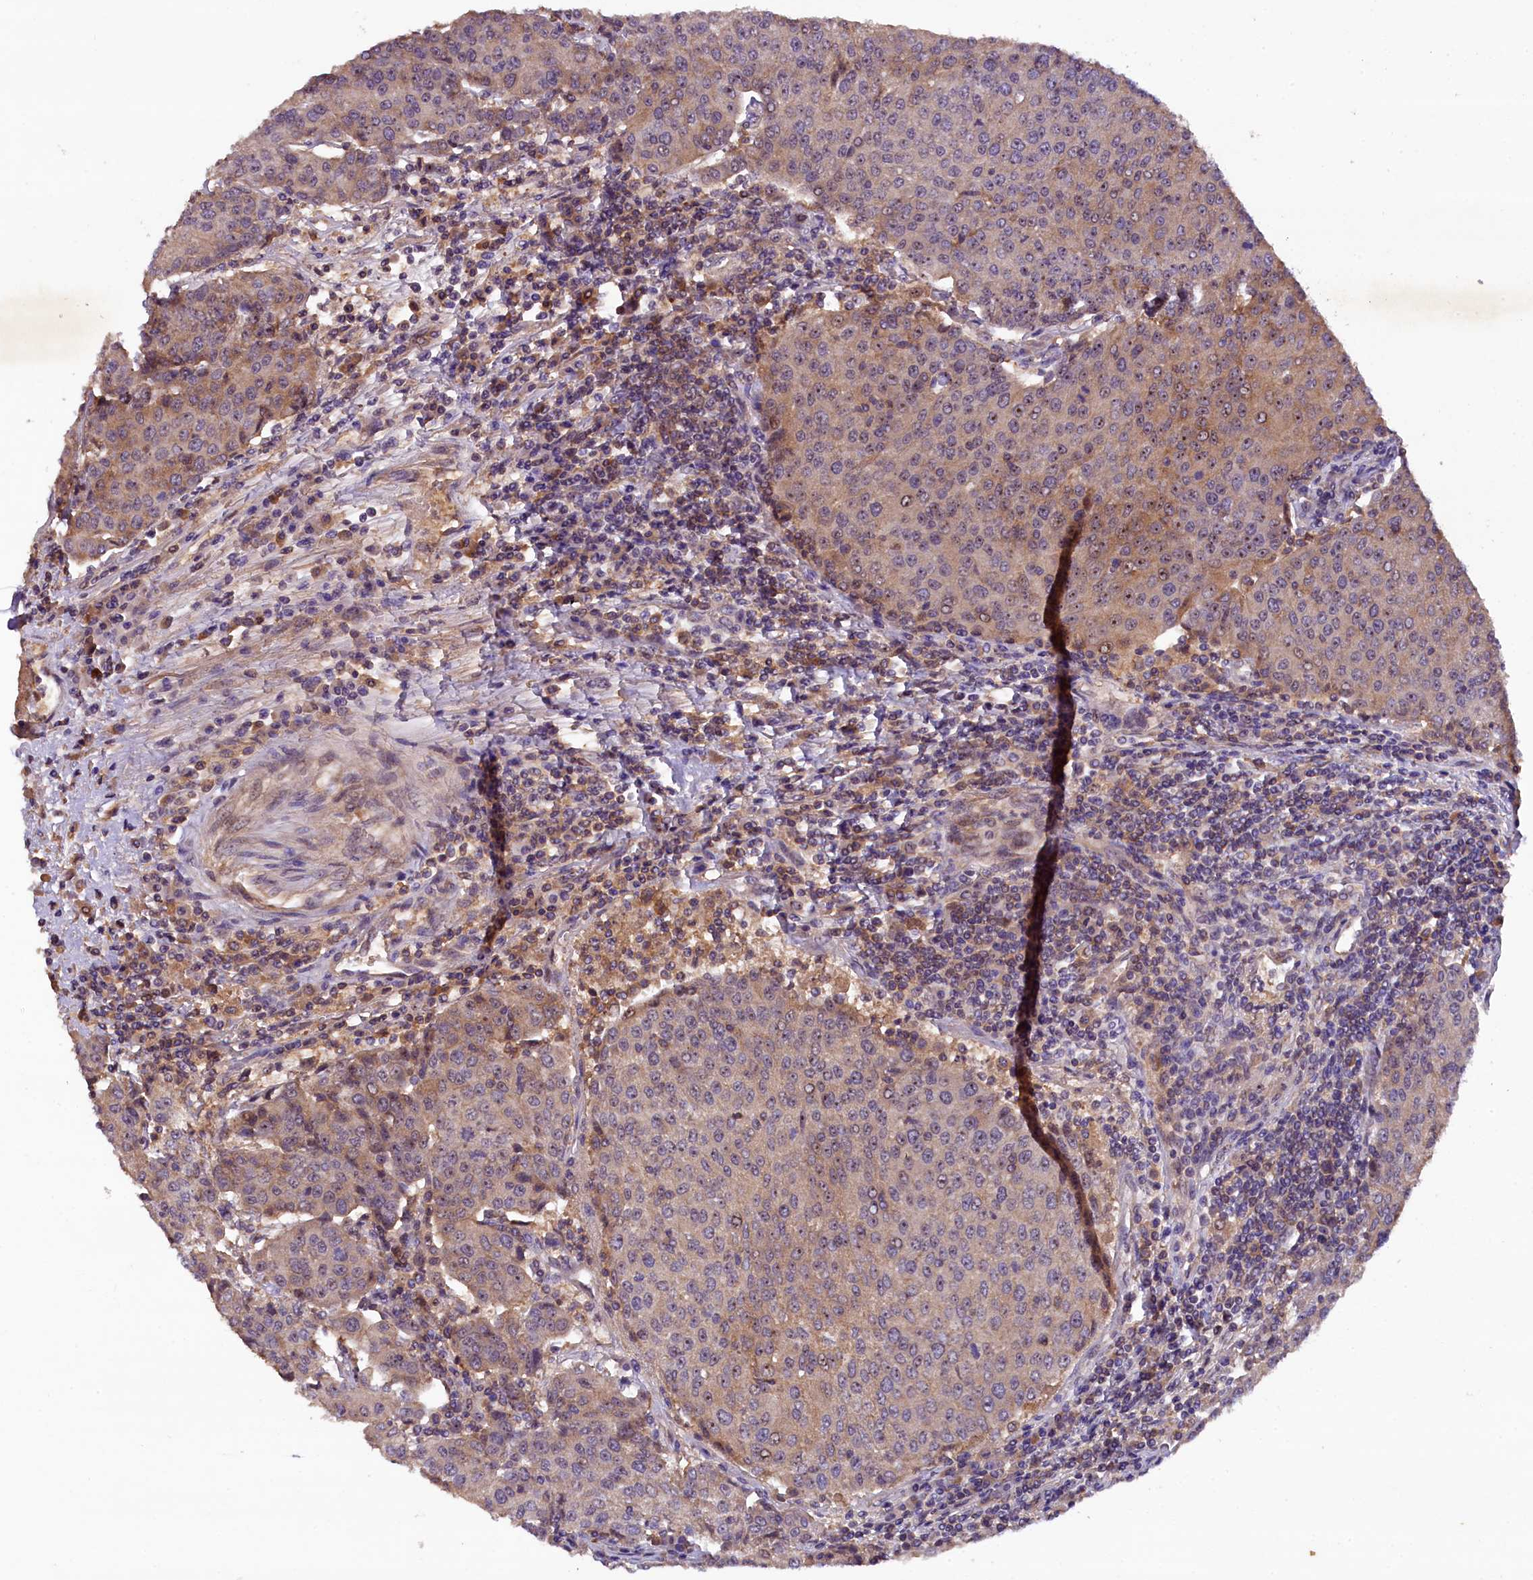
{"staining": {"intensity": "moderate", "quantity": "<25%", "location": "cytoplasmic/membranous,nuclear"}, "tissue": "urothelial cancer", "cell_type": "Tumor cells", "image_type": "cancer", "snomed": [{"axis": "morphology", "description": "Urothelial carcinoma, High grade"}, {"axis": "topography", "description": "Urinary bladder"}], "caption": "Human urothelial cancer stained for a protein (brown) reveals moderate cytoplasmic/membranous and nuclear positive expression in approximately <25% of tumor cells.", "gene": "PLXNB1", "patient": {"sex": "female", "age": 85}}